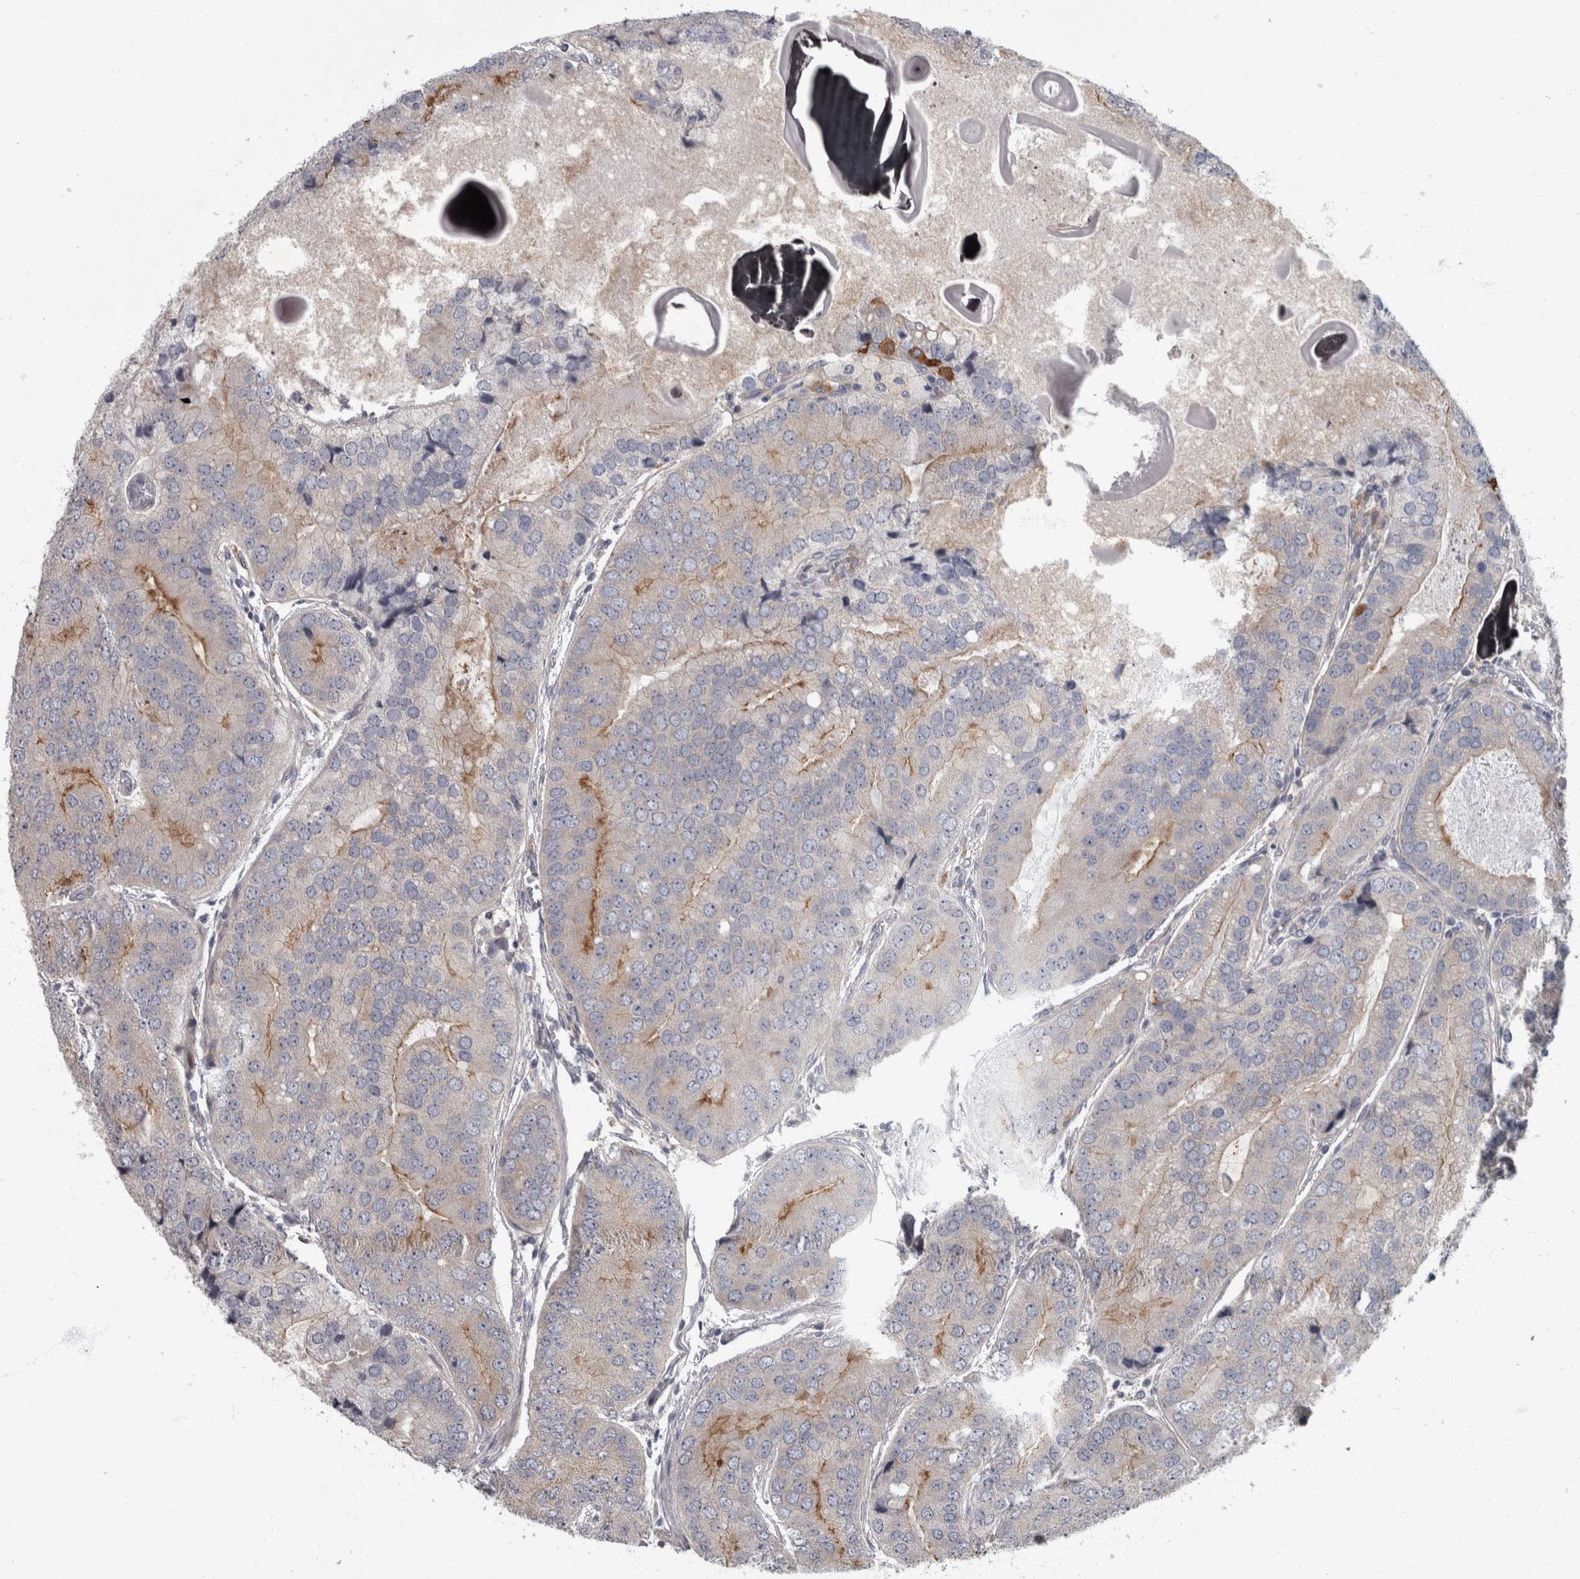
{"staining": {"intensity": "moderate", "quantity": "<25%", "location": "cytoplasmic/membranous"}, "tissue": "prostate cancer", "cell_type": "Tumor cells", "image_type": "cancer", "snomed": [{"axis": "morphology", "description": "Adenocarcinoma, High grade"}, {"axis": "topography", "description": "Prostate"}], "caption": "This is an image of immunohistochemistry (IHC) staining of adenocarcinoma (high-grade) (prostate), which shows moderate staining in the cytoplasmic/membranous of tumor cells.", "gene": "CDC42BPG", "patient": {"sex": "male", "age": 70}}